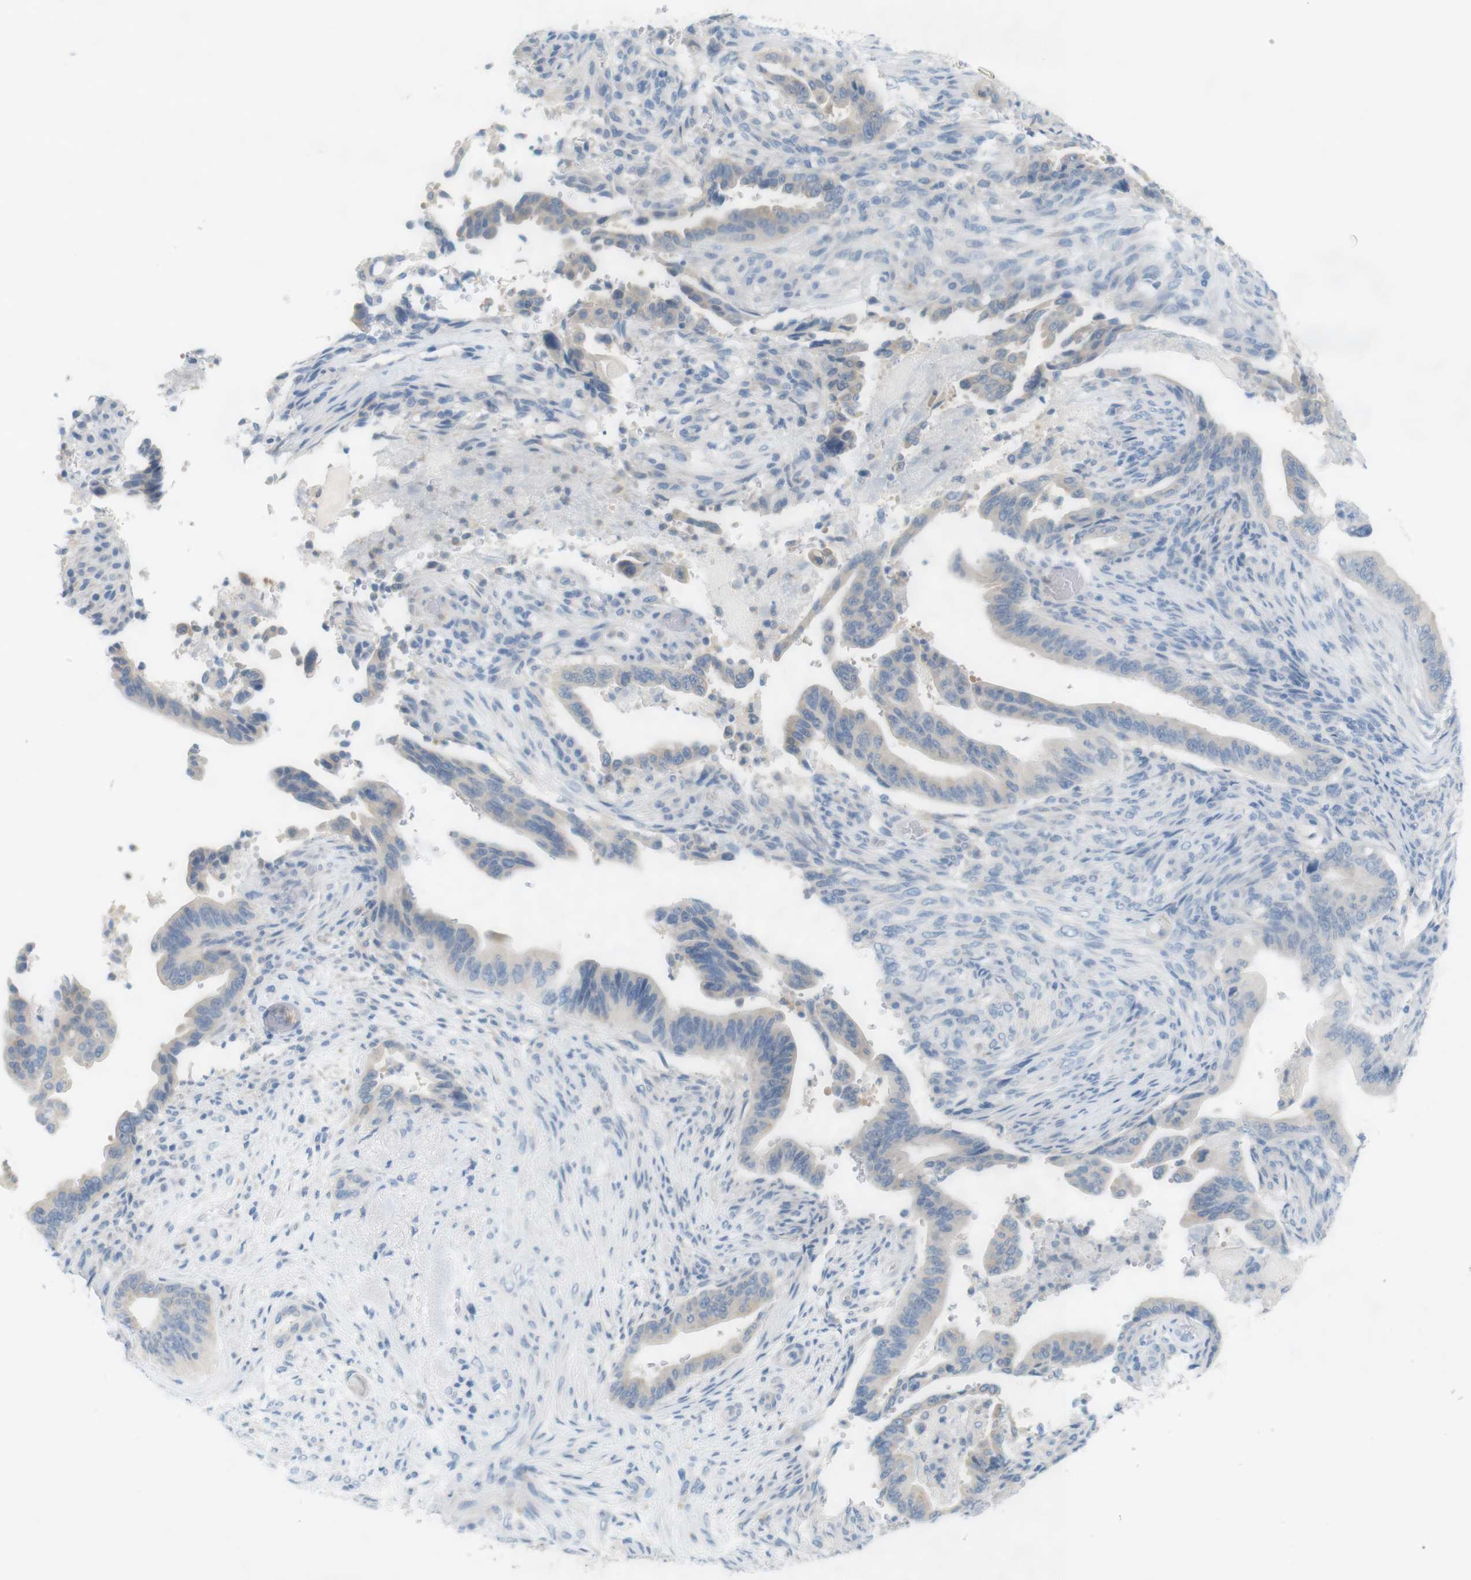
{"staining": {"intensity": "negative", "quantity": "none", "location": "none"}, "tissue": "pancreatic cancer", "cell_type": "Tumor cells", "image_type": "cancer", "snomed": [{"axis": "morphology", "description": "Adenocarcinoma, NOS"}, {"axis": "topography", "description": "Pancreas"}], "caption": "High power microscopy micrograph of an immunohistochemistry histopathology image of pancreatic cancer (adenocarcinoma), revealing no significant expression in tumor cells.", "gene": "LRRK2", "patient": {"sex": "male", "age": 70}}